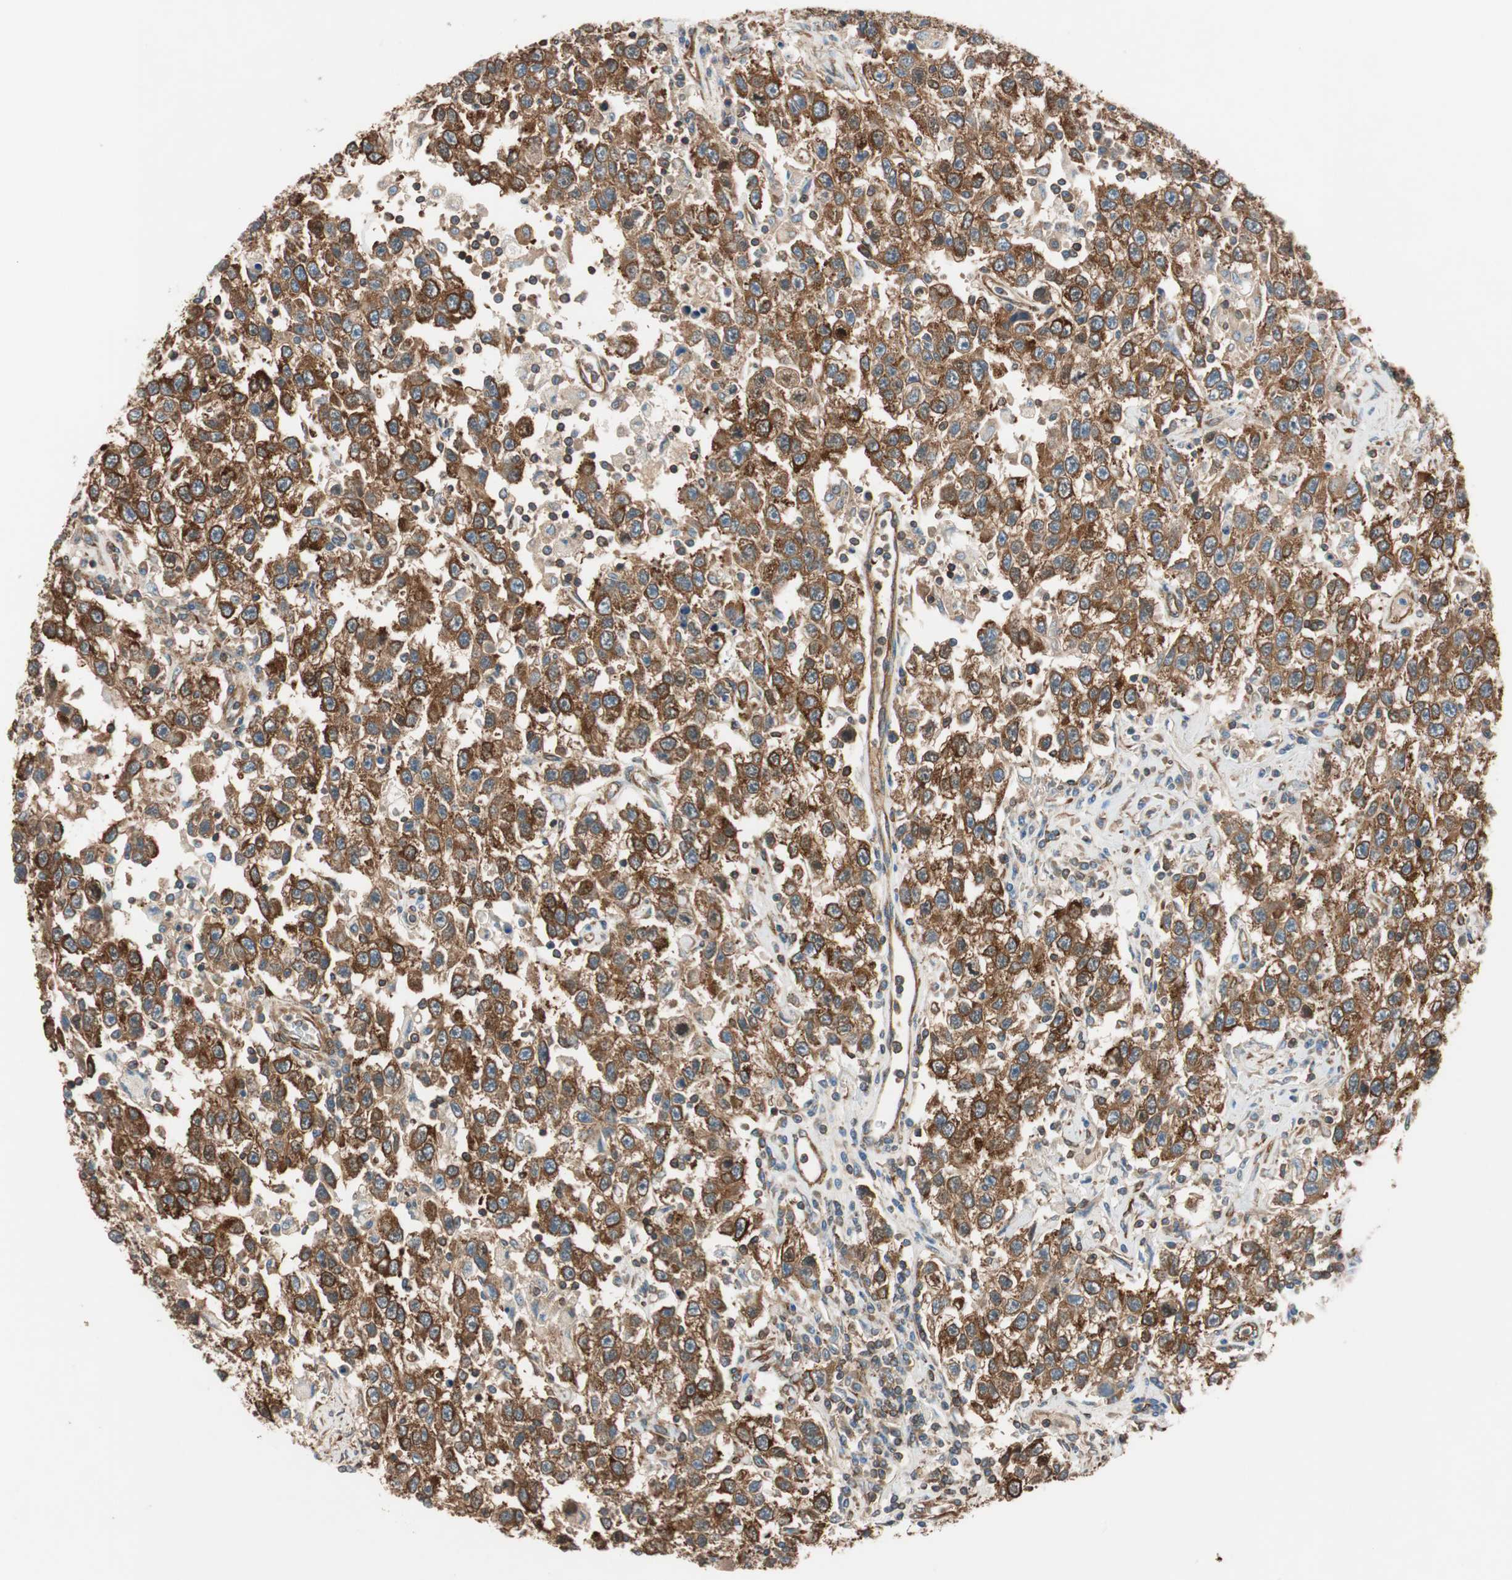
{"staining": {"intensity": "strong", "quantity": ">75%", "location": "cytoplasmic/membranous"}, "tissue": "testis cancer", "cell_type": "Tumor cells", "image_type": "cancer", "snomed": [{"axis": "morphology", "description": "Seminoma, NOS"}, {"axis": "topography", "description": "Testis"}], "caption": "Brown immunohistochemical staining in human testis cancer demonstrates strong cytoplasmic/membranous expression in about >75% of tumor cells.", "gene": "WASL", "patient": {"sex": "male", "age": 41}}